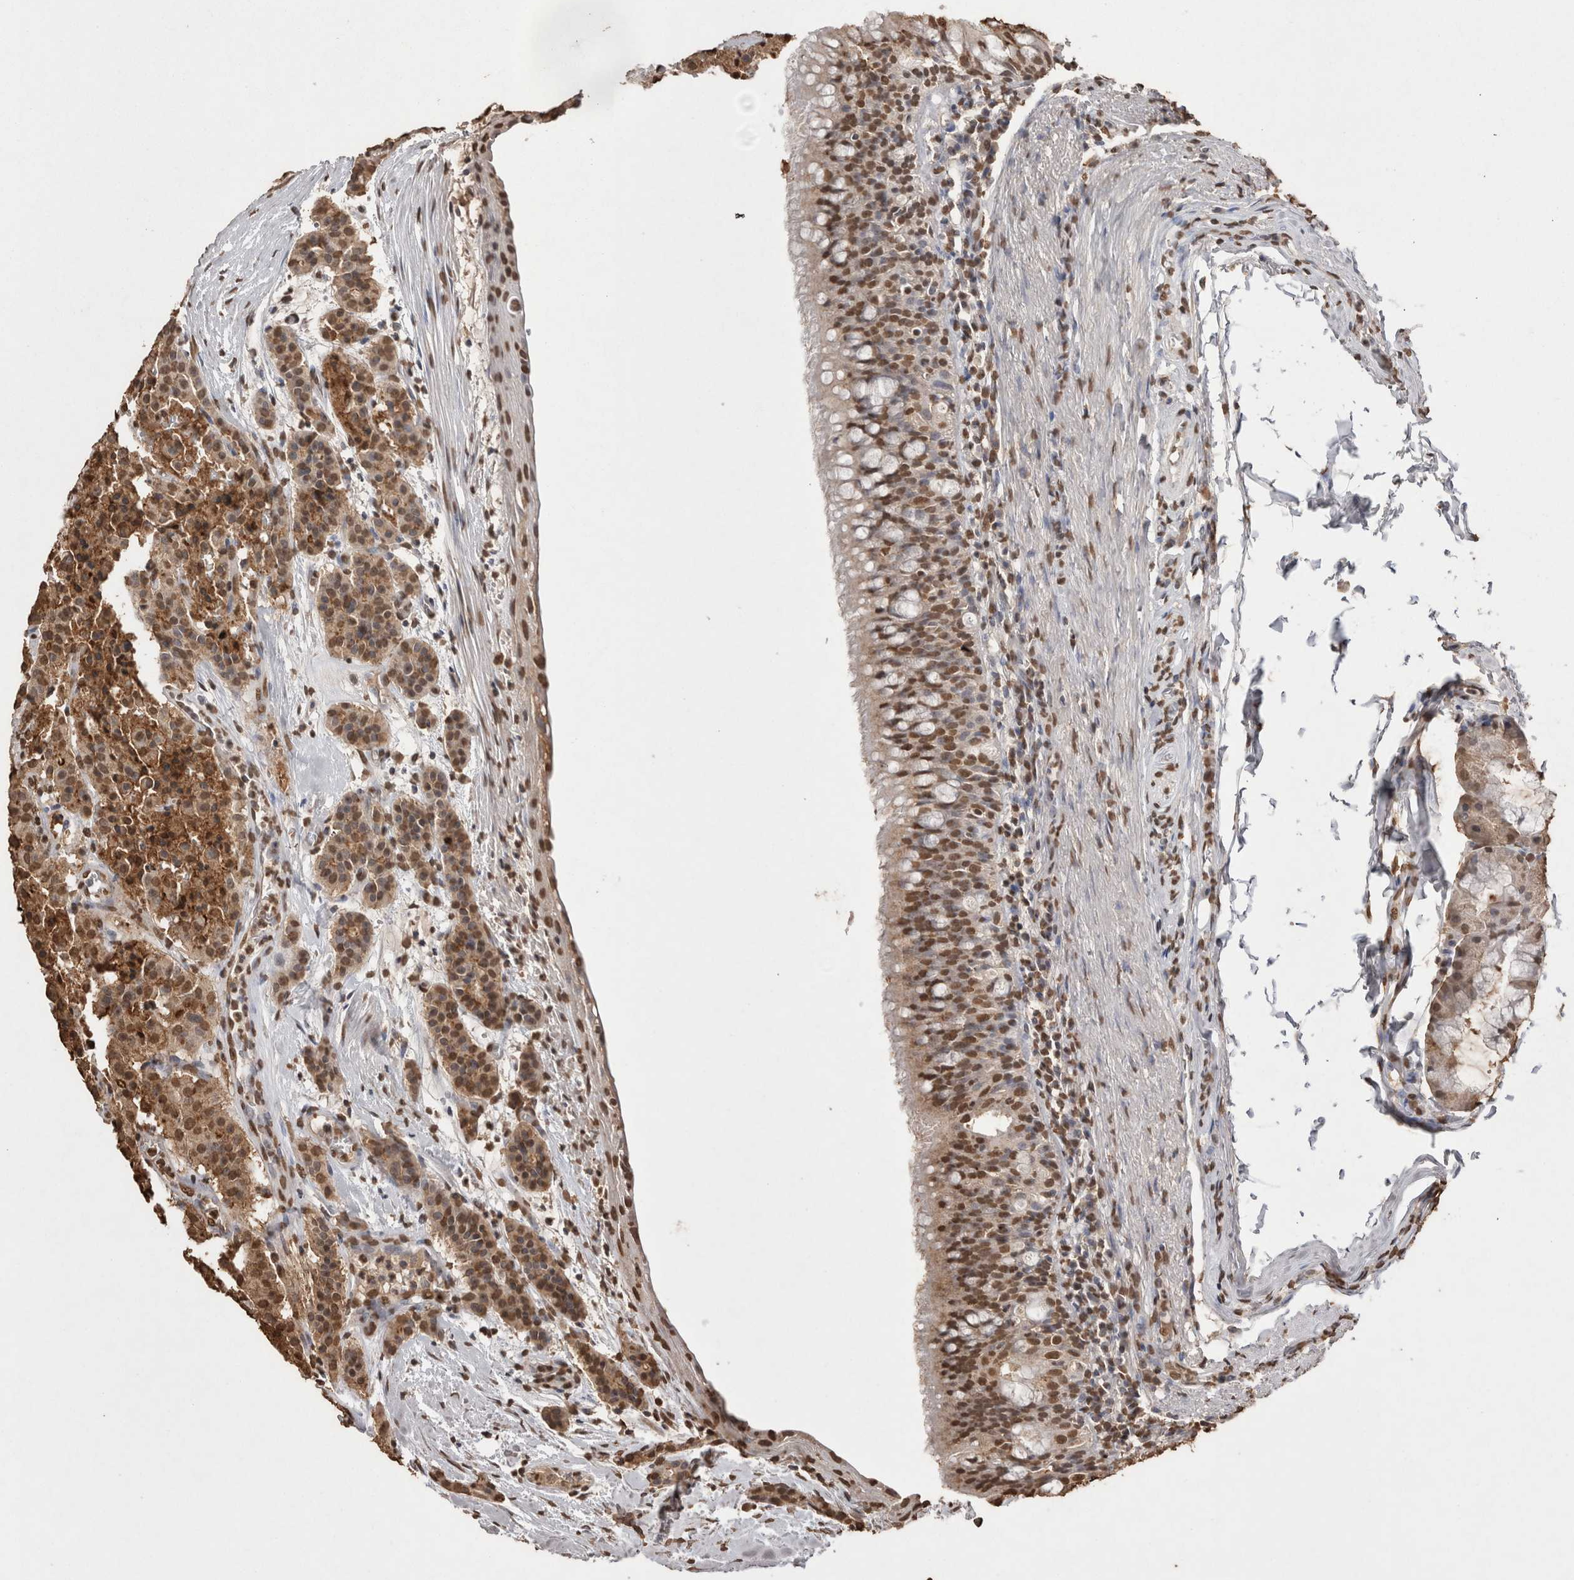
{"staining": {"intensity": "moderate", "quantity": ">75%", "location": "cytoplasmic/membranous,nuclear"}, "tissue": "carcinoid", "cell_type": "Tumor cells", "image_type": "cancer", "snomed": [{"axis": "morphology", "description": "Carcinoid, malignant, NOS"}, {"axis": "topography", "description": "Lung"}], "caption": "IHC of carcinoid (malignant) reveals medium levels of moderate cytoplasmic/membranous and nuclear expression in about >75% of tumor cells.", "gene": "POU5F1", "patient": {"sex": "male", "age": 30}}